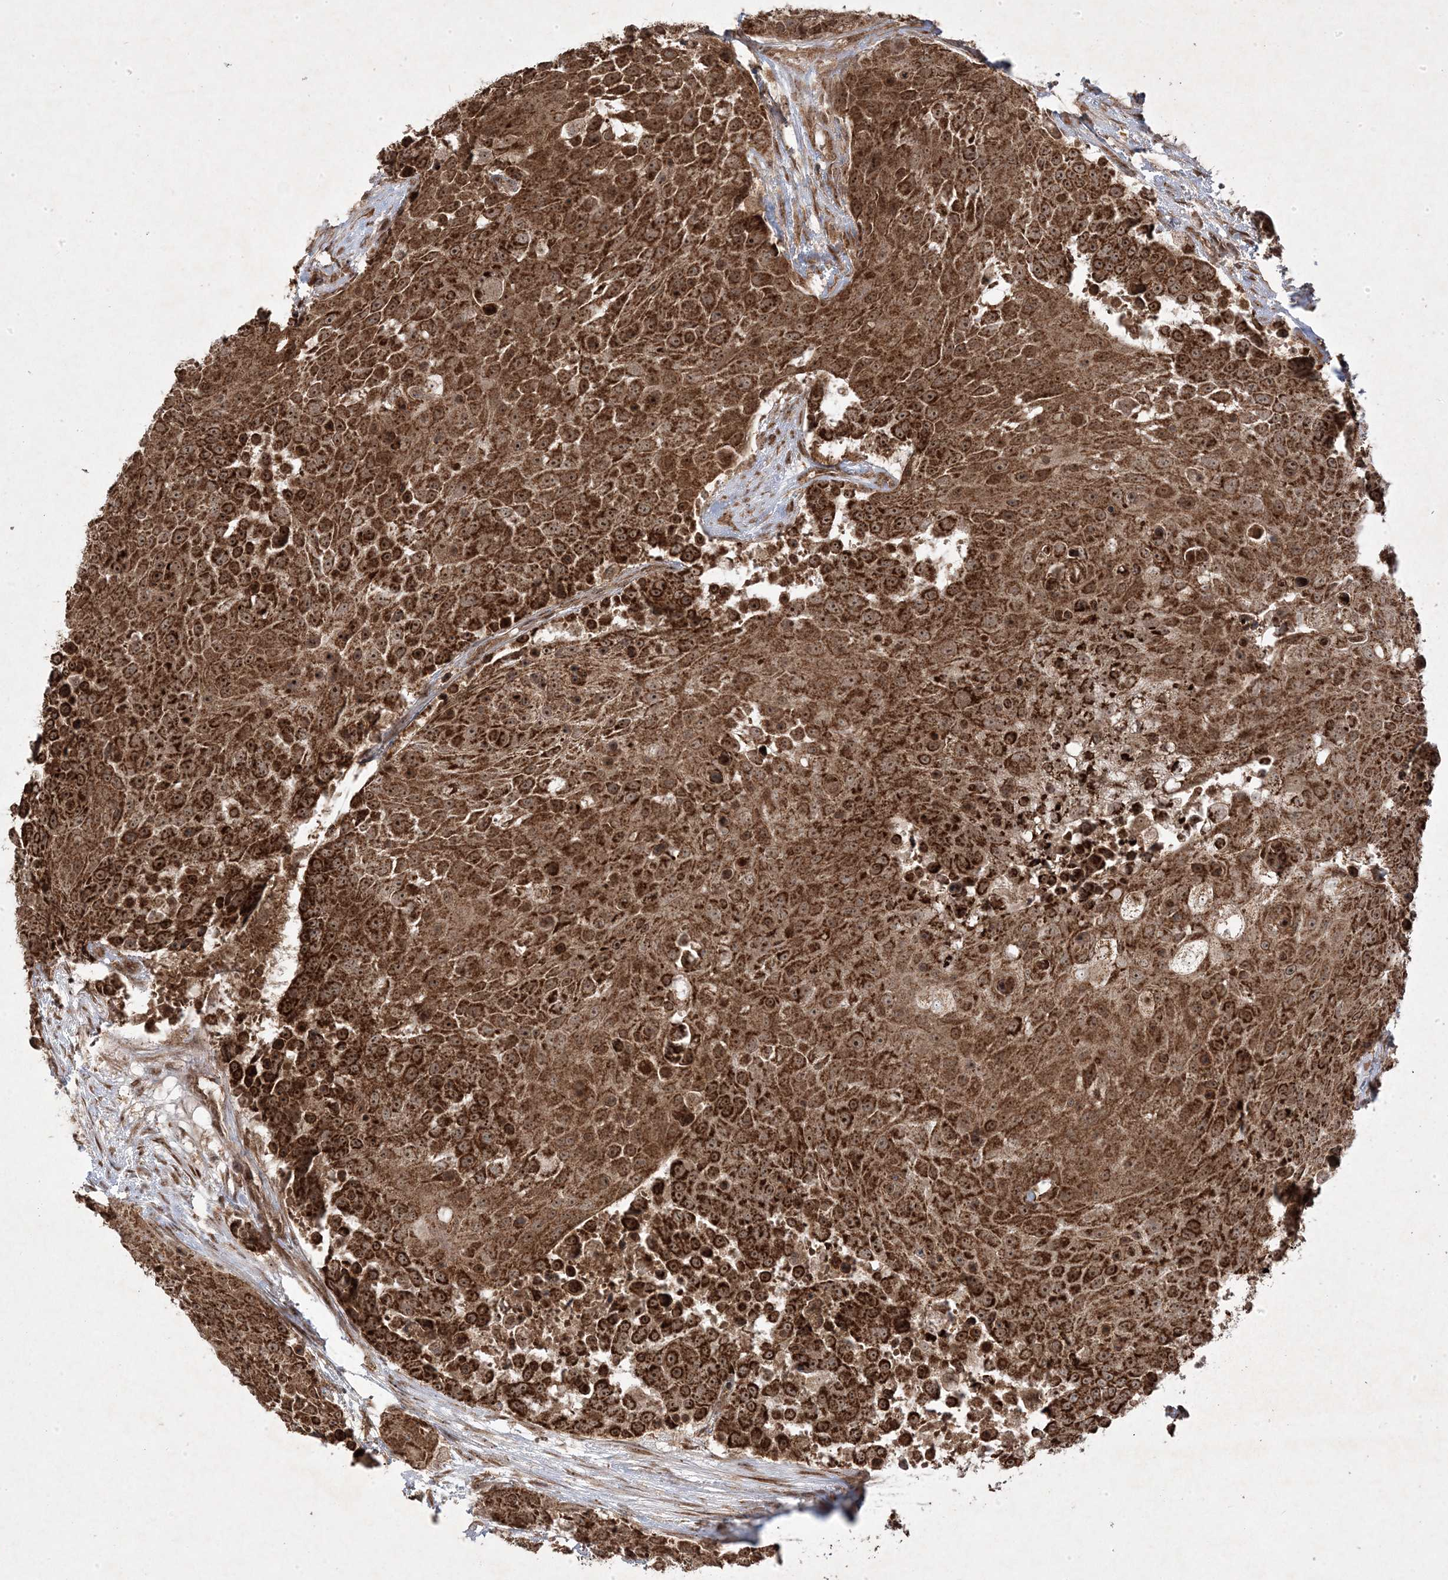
{"staining": {"intensity": "strong", "quantity": ">75%", "location": "cytoplasmic/membranous,nuclear"}, "tissue": "urothelial cancer", "cell_type": "Tumor cells", "image_type": "cancer", "snomed": [{"axis": "morphology", "description": "Urothelial carcinoma, High grade"}, {"axis": "topography", "description": "Urinary bladder"}], "caption": "Protein analysis of urothelial cancer tissue displays strong cytoplasmic/membranous and nuclear expression in about >75% of tumor cells. Using DAB (3,3'-diaminobenzidine) (brown) and hematoxylin (blue) stains, captured at high magnification using brightfield microscopy.", "gene": "PLEKHM2", "patient": {"sex": "female", "age": 63}}